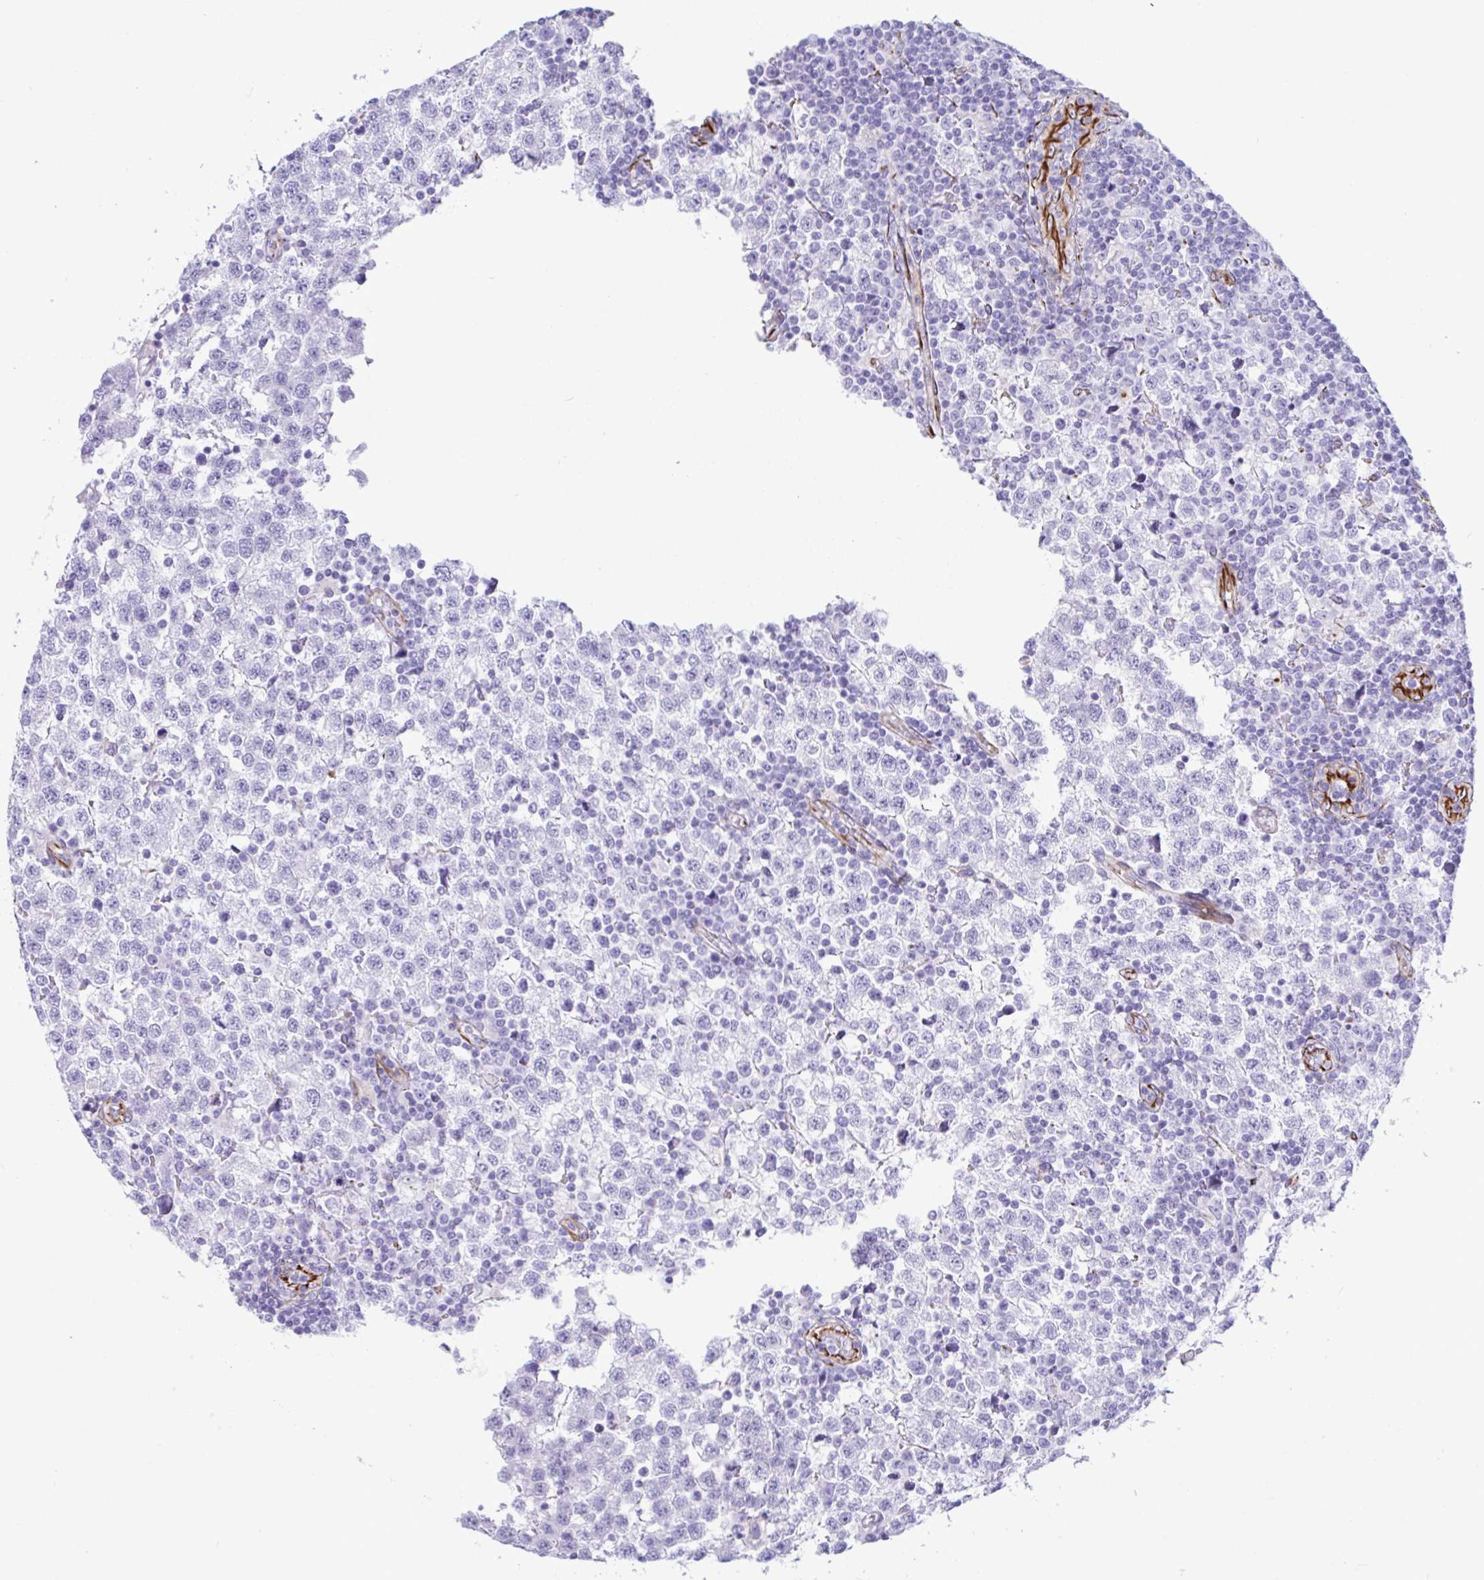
{"staining": {"intensity": "negative", "quantity": "none", "location": "none"}, "tissue": "testis cancer", "cell_type": "Tumor cells", "image_type": "cancer", "snomed": [{"axis": "morphology", "description": "Seminoma, NOS"}, {"axis": "topography", "description": "Testis"}], "caption": "Immunohistochemical staining of human testis seminoma displays no significant positivity in tumor cells. Nuclei are stained in blue.", "gene": "SMAD5", "patient": {"sex": "male", "age": 34}}